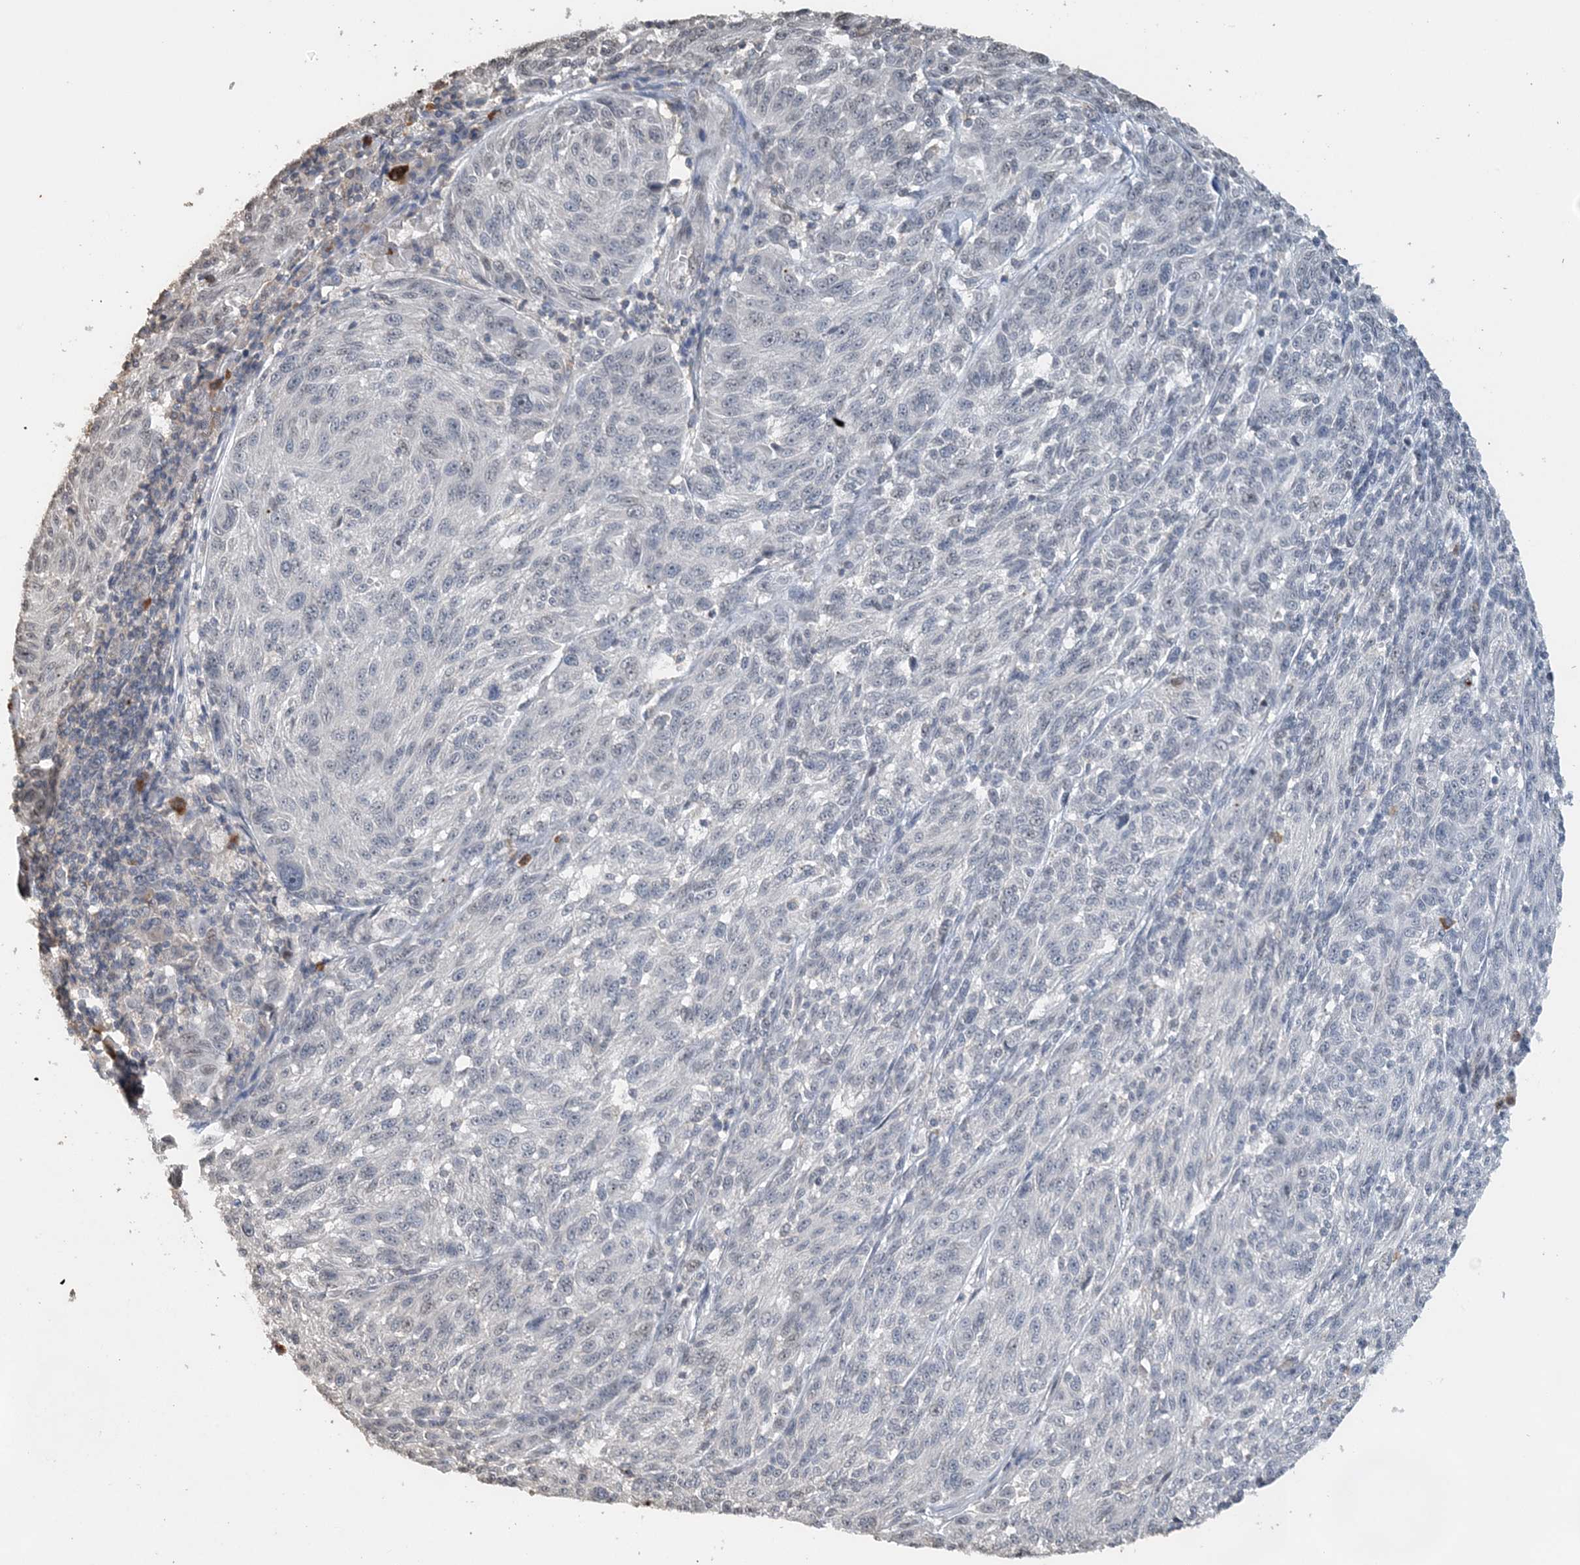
{"staining": {"intensity": "negative", "quantity": "none", "location": "none"}, "tissue": "melanoma", "cell_type": "Tumor cells", "image_type": "cancer", "snomed": [{"axis": "morphology", "description": "Malignant melanoma, NOS"}, {"axis": "topography", "description": "Skin"}], "caption": "Tumor cells show no significant protein expression in malignant melanoma. Nuclei are stained in blue.", "gene": "FAM110A", "patient": {"sex": "male", "age": 53}}